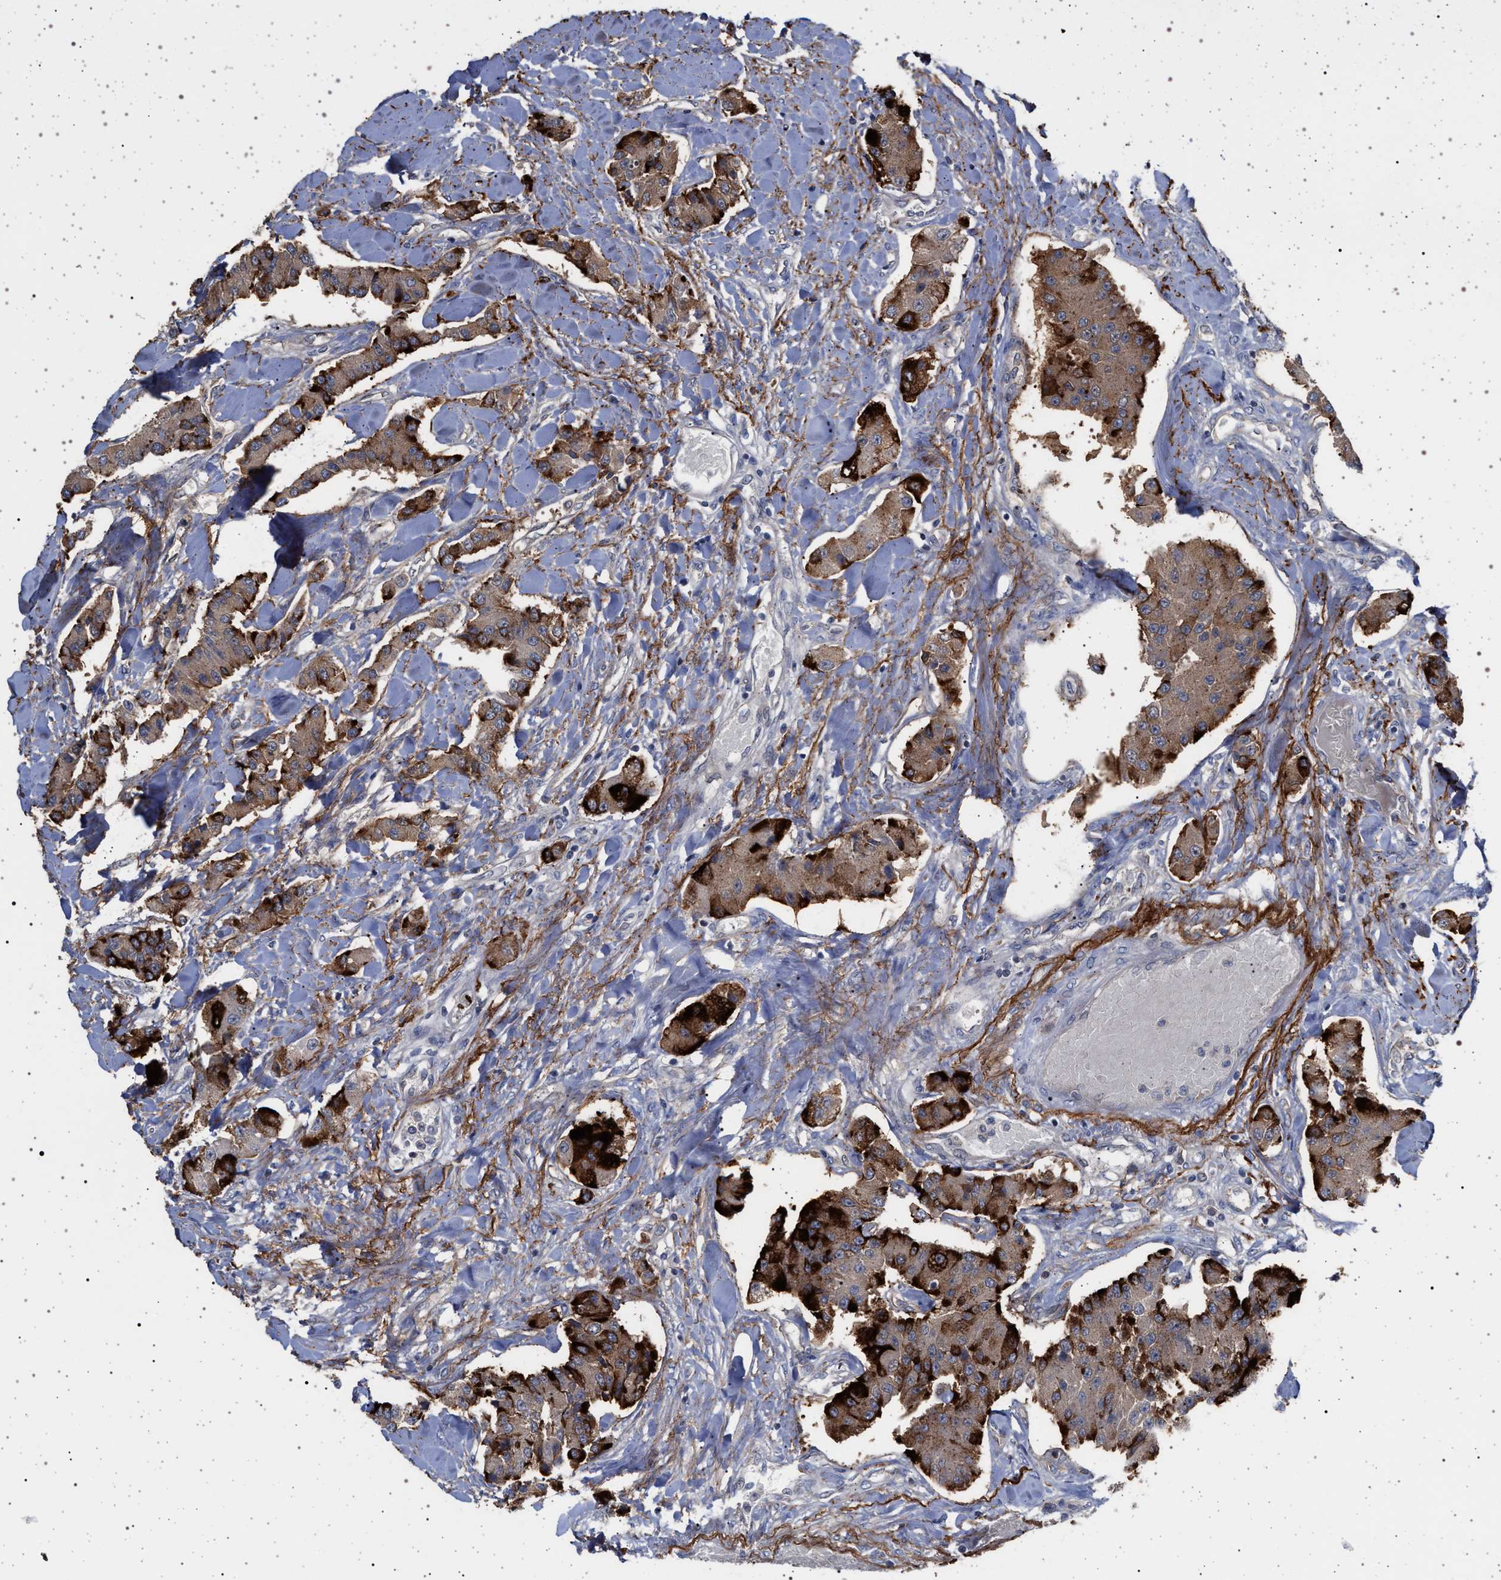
{"staining": {"intensity": "strong", "quantity": ">75%", "location": "cytoplasmic/membranous"}, "tissue": "carcinoid", "cell_type": "Tumor cells", "image_type": "cancer", "snomed": [{"axis": "morphology", "description": "Carcinoid, malignant, NOS"}, {"axis": "topography", "description": "Pancreas"}], "caption": "Immunohistochemical staining of malignant carcinoid displays high levels of strong cytoplasmic/membranous protein expression in about >75% of tumor cells.", "gene": "RBM48", "patient": {"sex": "male", "age": 41}}